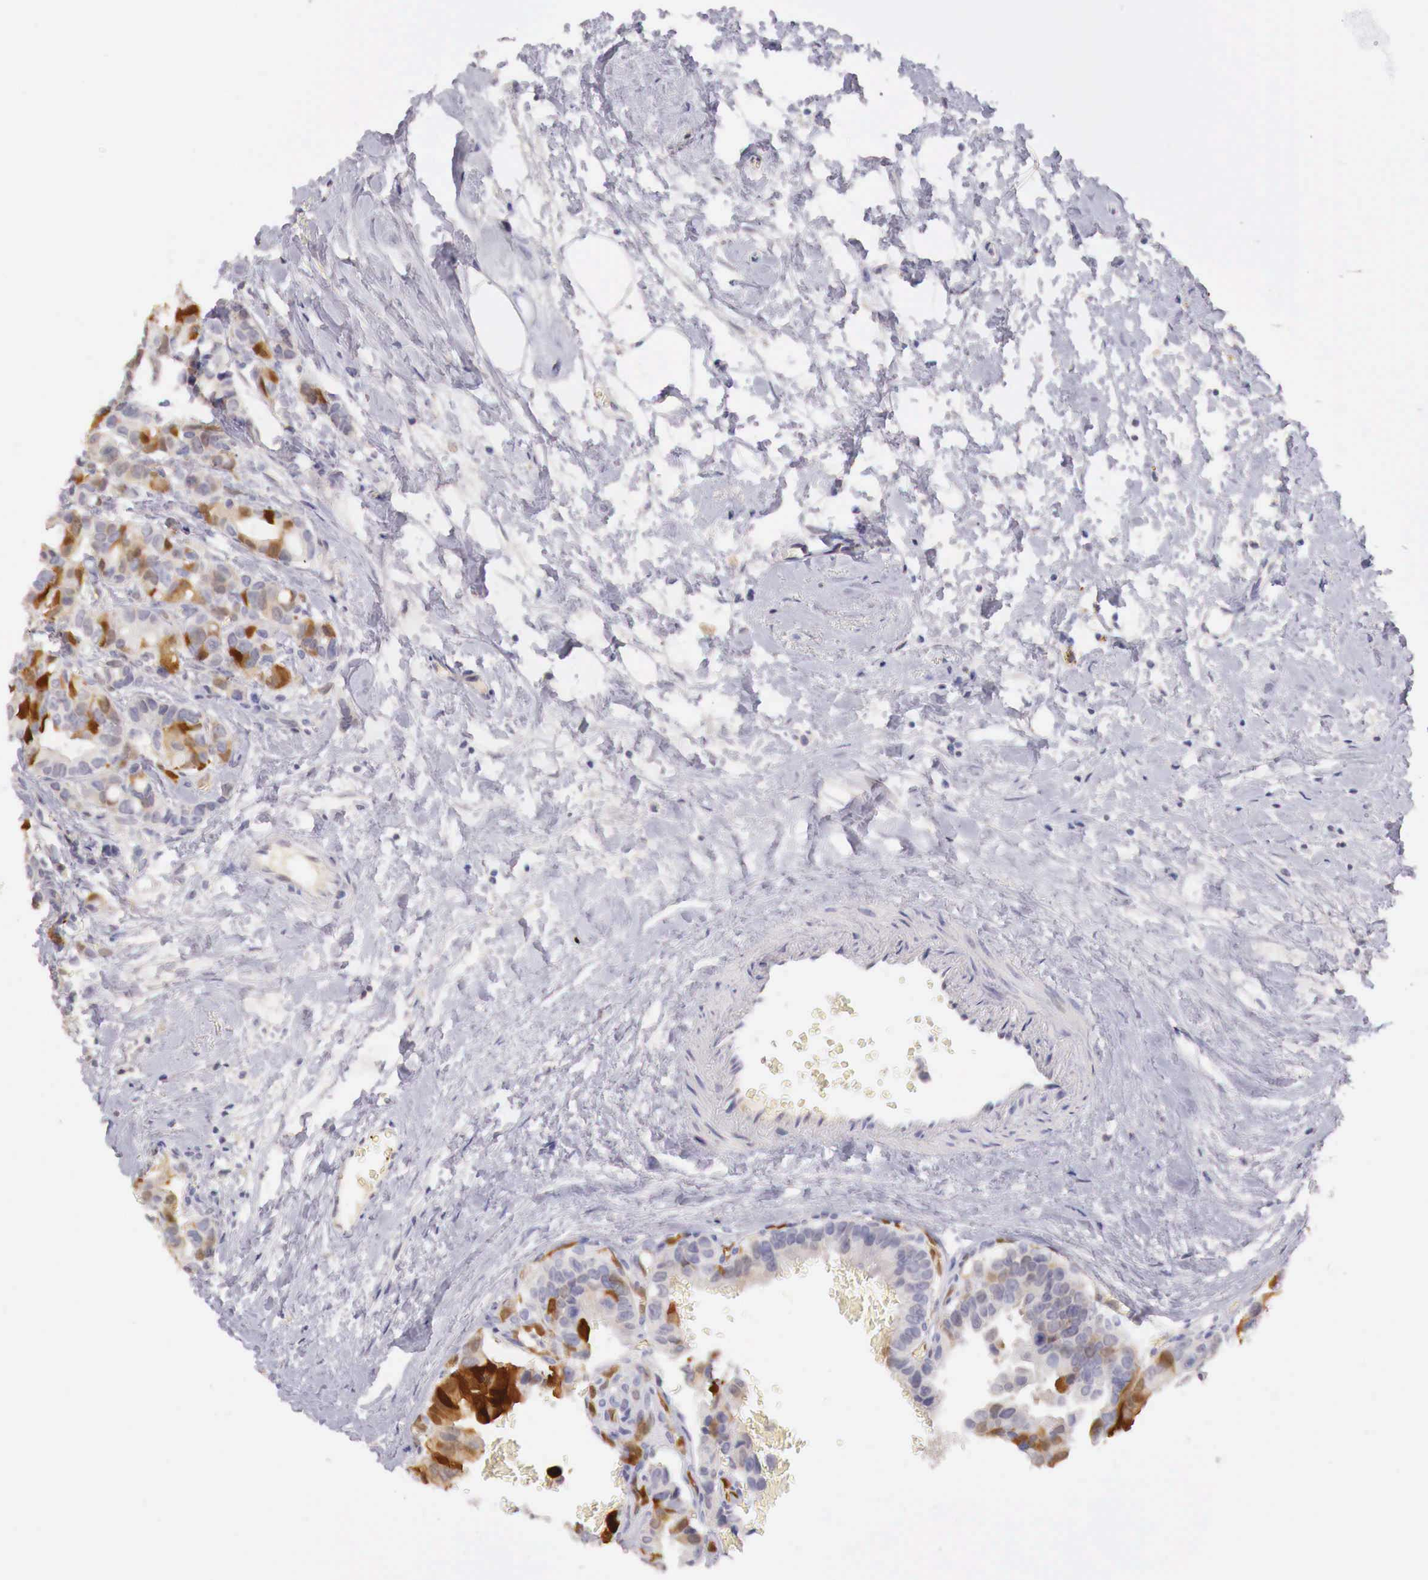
{"staining": {"intensity": "strong", "quantity": "25%-75%", "location": "cytoplasmic/membranous,nuclear"}, "tissue": "breast cancer", "cell_type": "Tumor cells", "image_type": "cancer", "snomed": [{"axis": "morphology", "description": "Duct carcinoma"}, {"axis": "topography", "description": "Breast"}], "caption": "A high-resolution image shows immunohistochemistry (IHC) staining of infiltrating ductal carcinoma (breast), which demonstrates strong cytoplasmic/membranous and nuclear expression in approximately 25%-75% of tumor cells. (DAB IHC, brown staining for protein, blue staining for nuclei).", "gene": "ITIH6", "patient": {"sex": "female", "age": 69}}